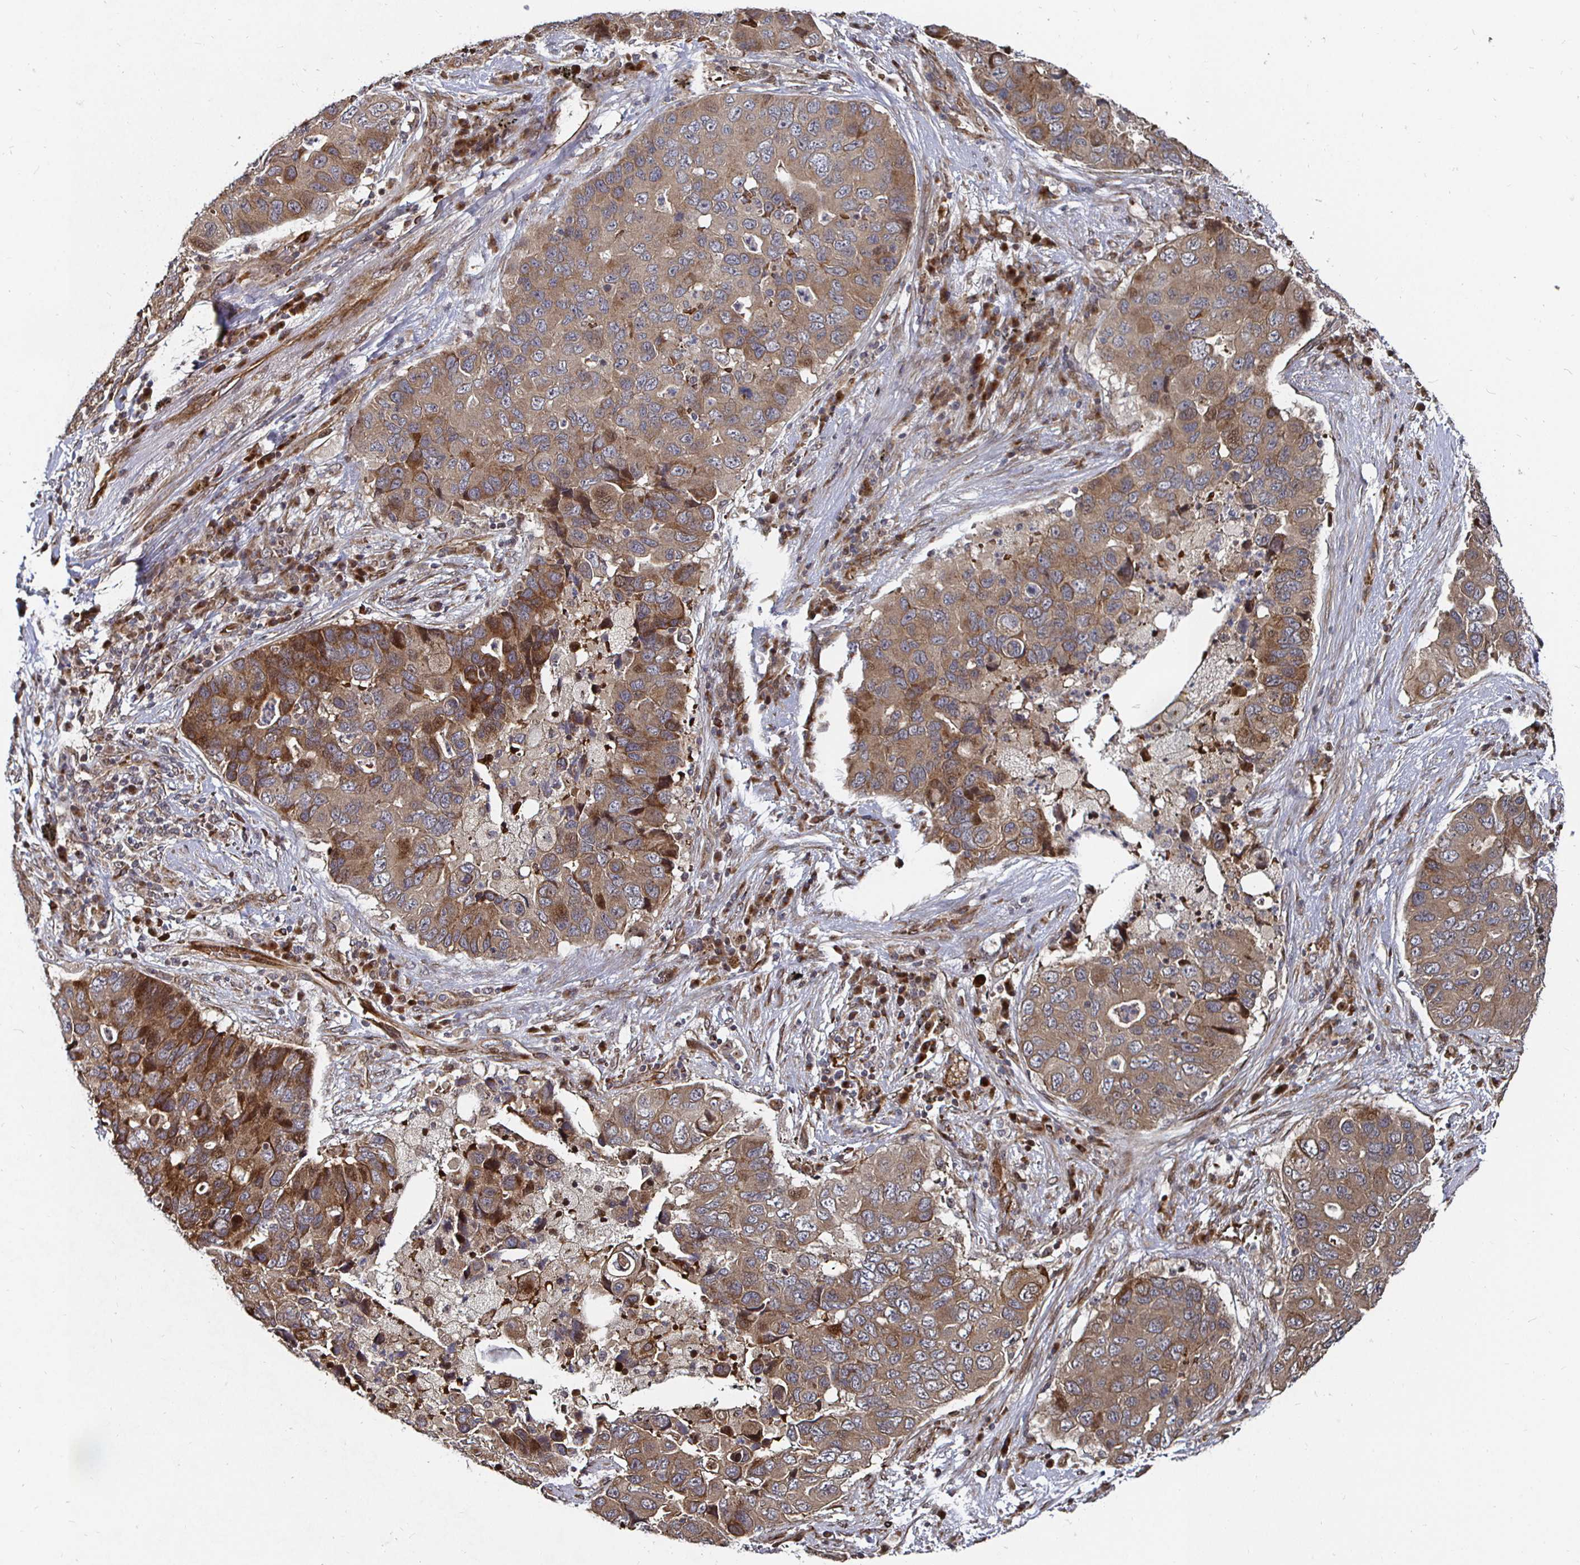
{"staining": {"intensity": "moderate", "quantity": ">75%", "location": "cytoplasmic/membranous"}, "tissue": "lung cancer", "cell_type": "Tumor cells", "image_type": "cancer", "snomed": [{"axis": "morphology", "description": "Adenocarcinoma, NOS"}, {"axis": "morphology", "description": "Adenocarcinoma, metastatic, NOS"}, {"axis": "topography", "description": "Lymph node"}, {"axis": "topography", "description": "Lung"}], "caption": "Immunohistochemistry (IHC) of human metastatic adenocarcinoma (lung) displays medium levels of moderate cytoplasmic/membranous expression in about >75% of tumor cells.", "gene": "TBKBP1", "patient": {"sex": "female", "age": 54}}